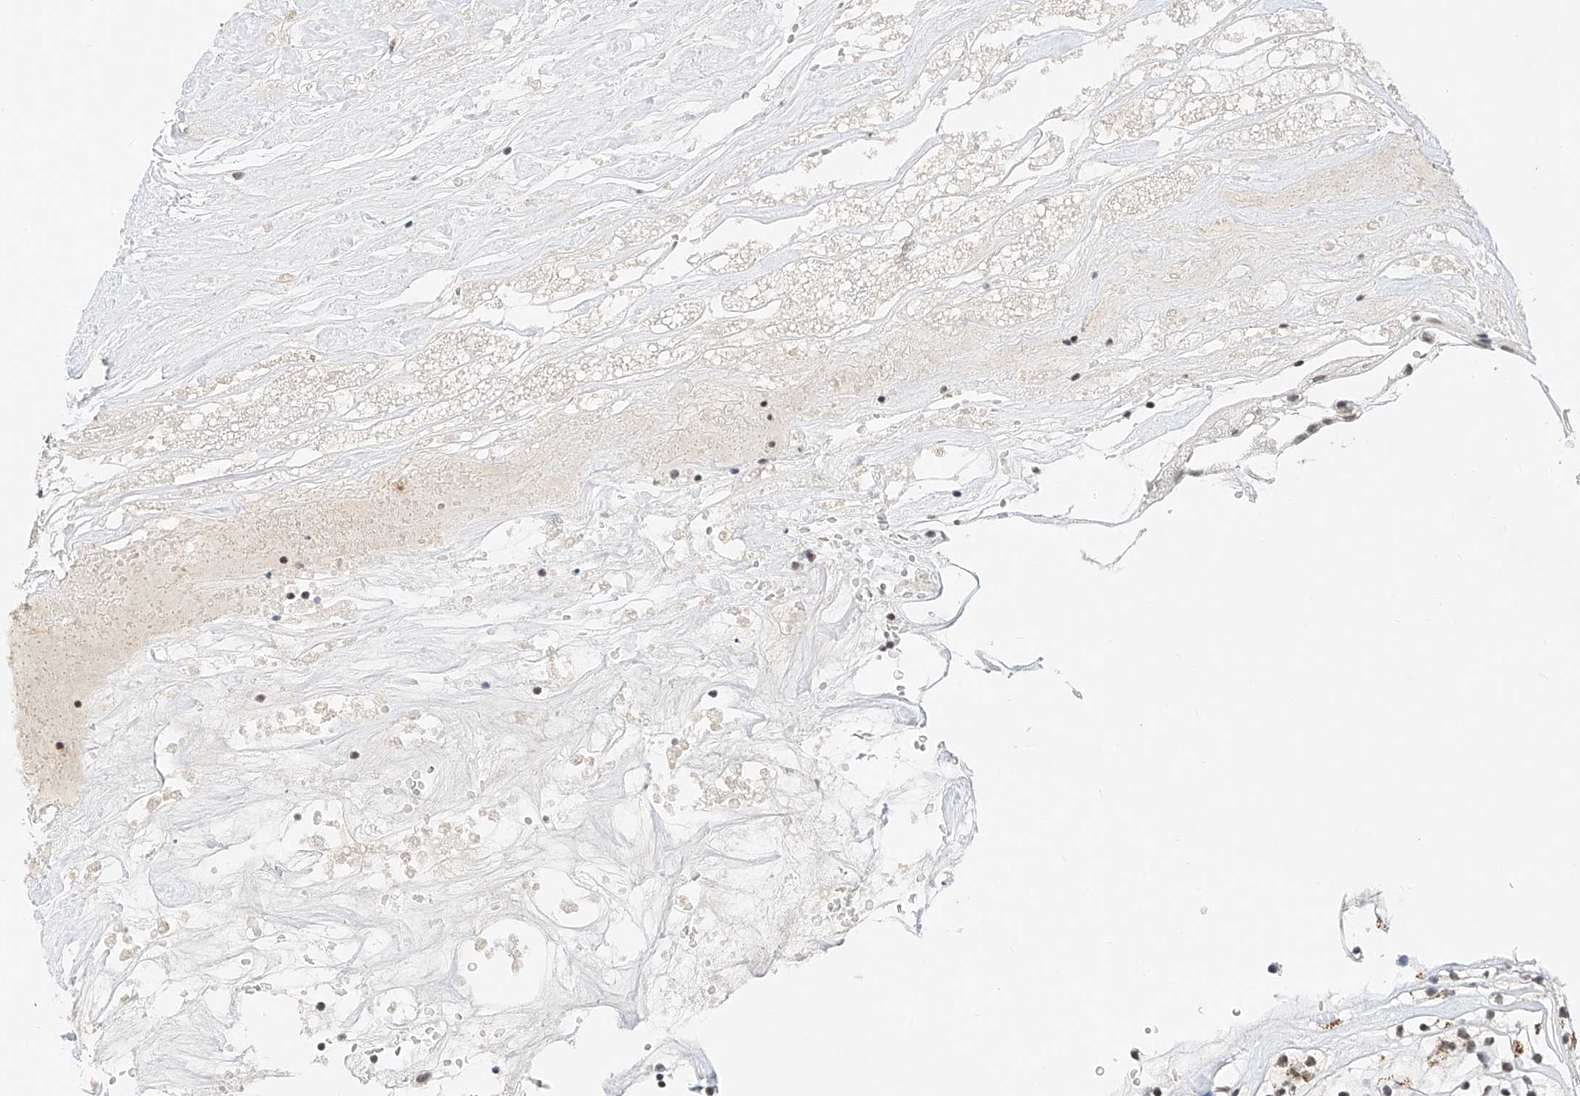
{"staining": {"intensity": "weak", "quantity": "25%-75%", "location": "nuclear"}, "tissue": "renal cancer", "cell_type": "Tumor cells", "image_type": "cancer", "snomed": [{"axis": "morphology", "description": "Adenocarcinoma, NOS"}, {"axis": "topography", "description": "Kidney"}], "caption": "Immunohistochemical staining of human adenocarcinoma (renal) demonstrates low levels of weak nuclear protein staining in approximately 25%-75% of tumor cells.", "gene": "NRF1", "patient": {"sex": "female", "age": 57}}